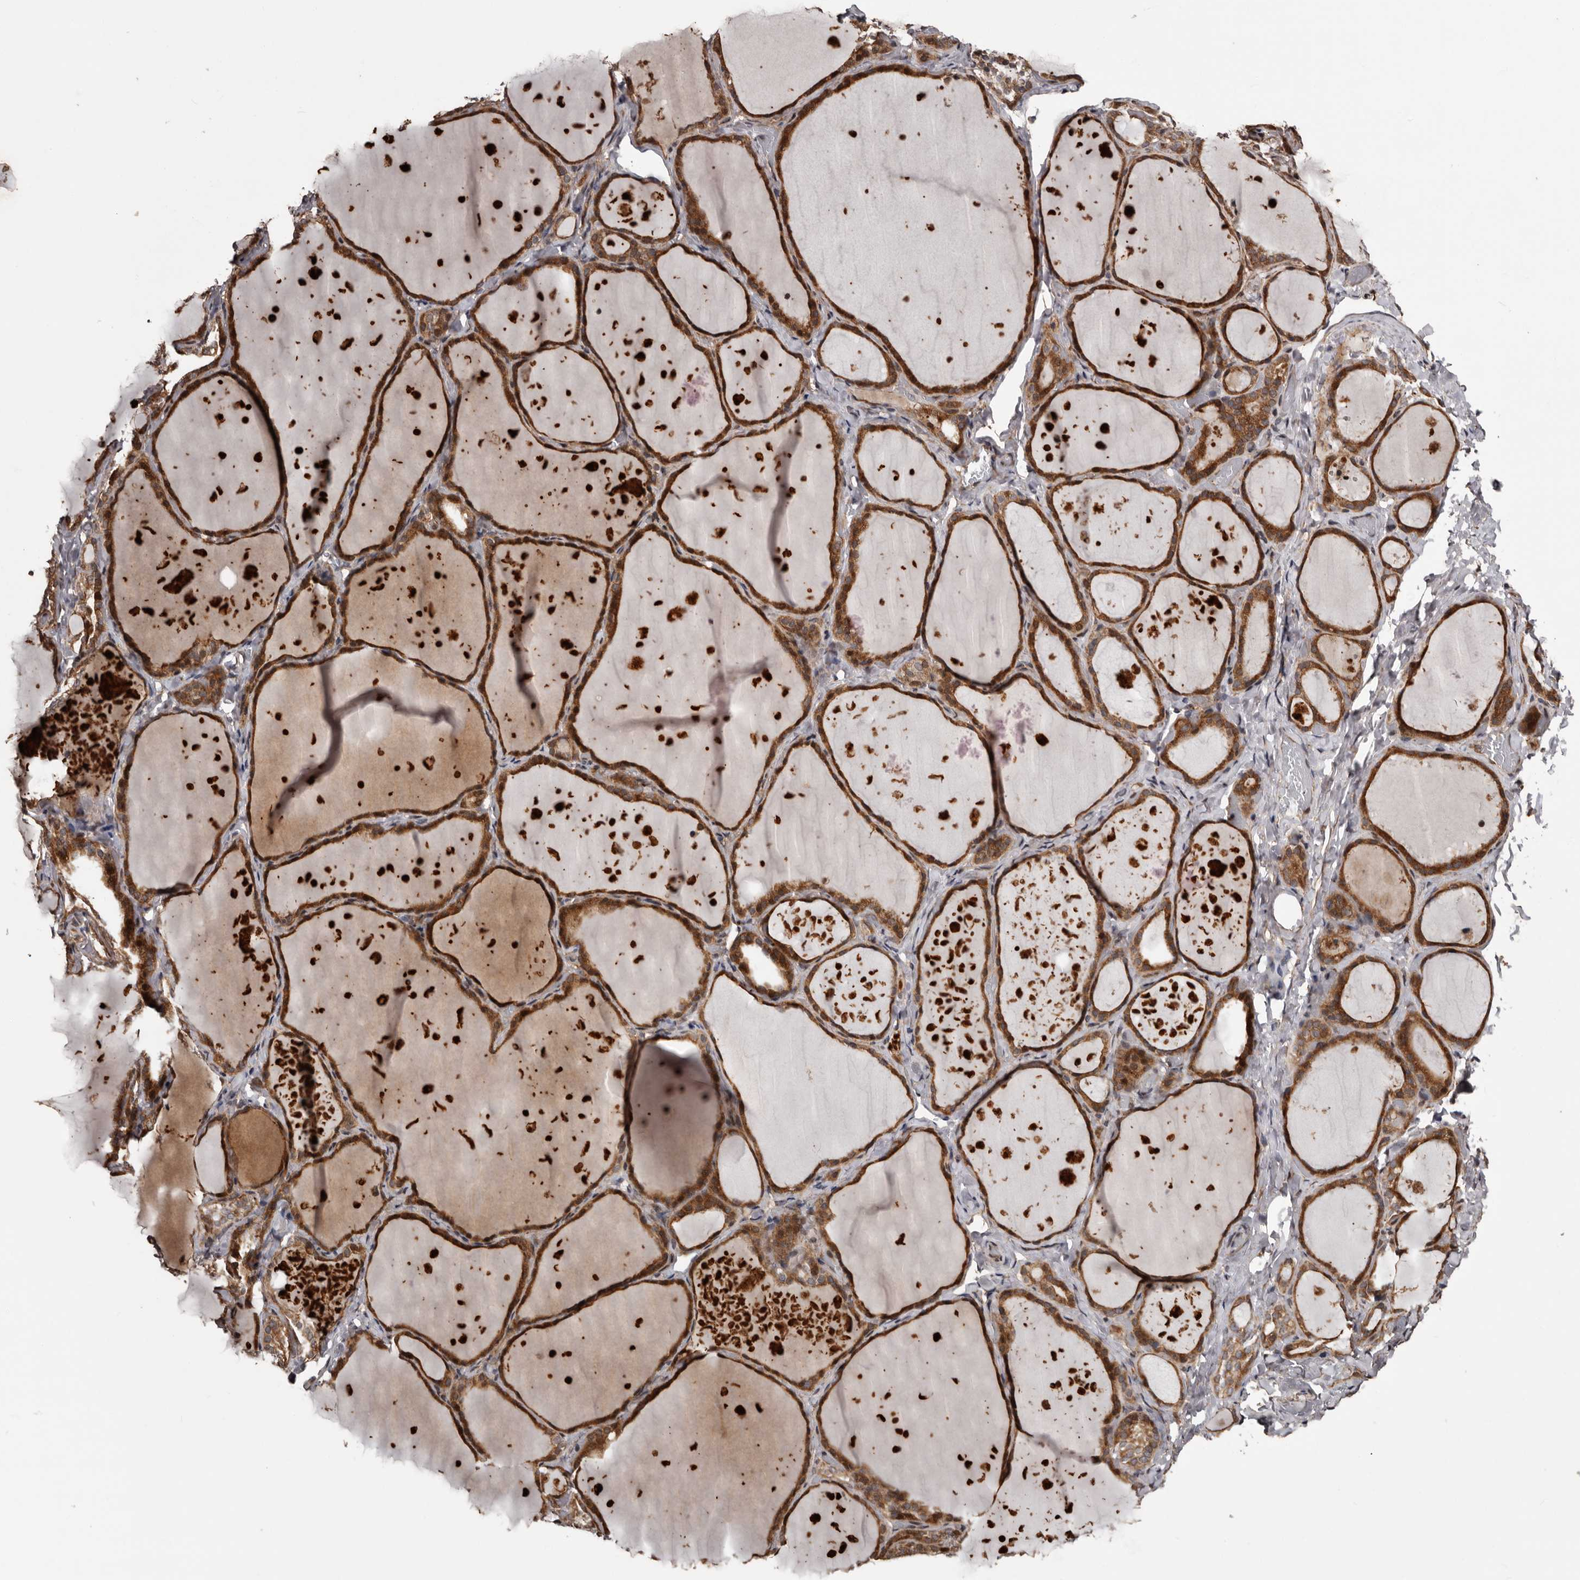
{"staining": {"intensity": "moderate", "quantity": ">75%", "location": "cytoplasmic/membranous"}, "tissue": "thyroid gland", "cell_type": "Glandular cells", "image_type": "normal", "snomed": [{"axis": "morphology", "description": "Normal tissue, NOS"}, {"axis": "topography", "description": "Thyroid gland"}], "caption": "Immunohistochemical staining of normal thyroid gland exhibits >75% levels of moderate cytoplasmic/membranous protein positivity in approximately >75% of glandular cells. (DAB (3,3'-diaminobenzidine) IHC, brown staining for protein, blue staining for nuclei).", "gene": "SERTAD4", "patient": {"sex": "female", "age": 44}}